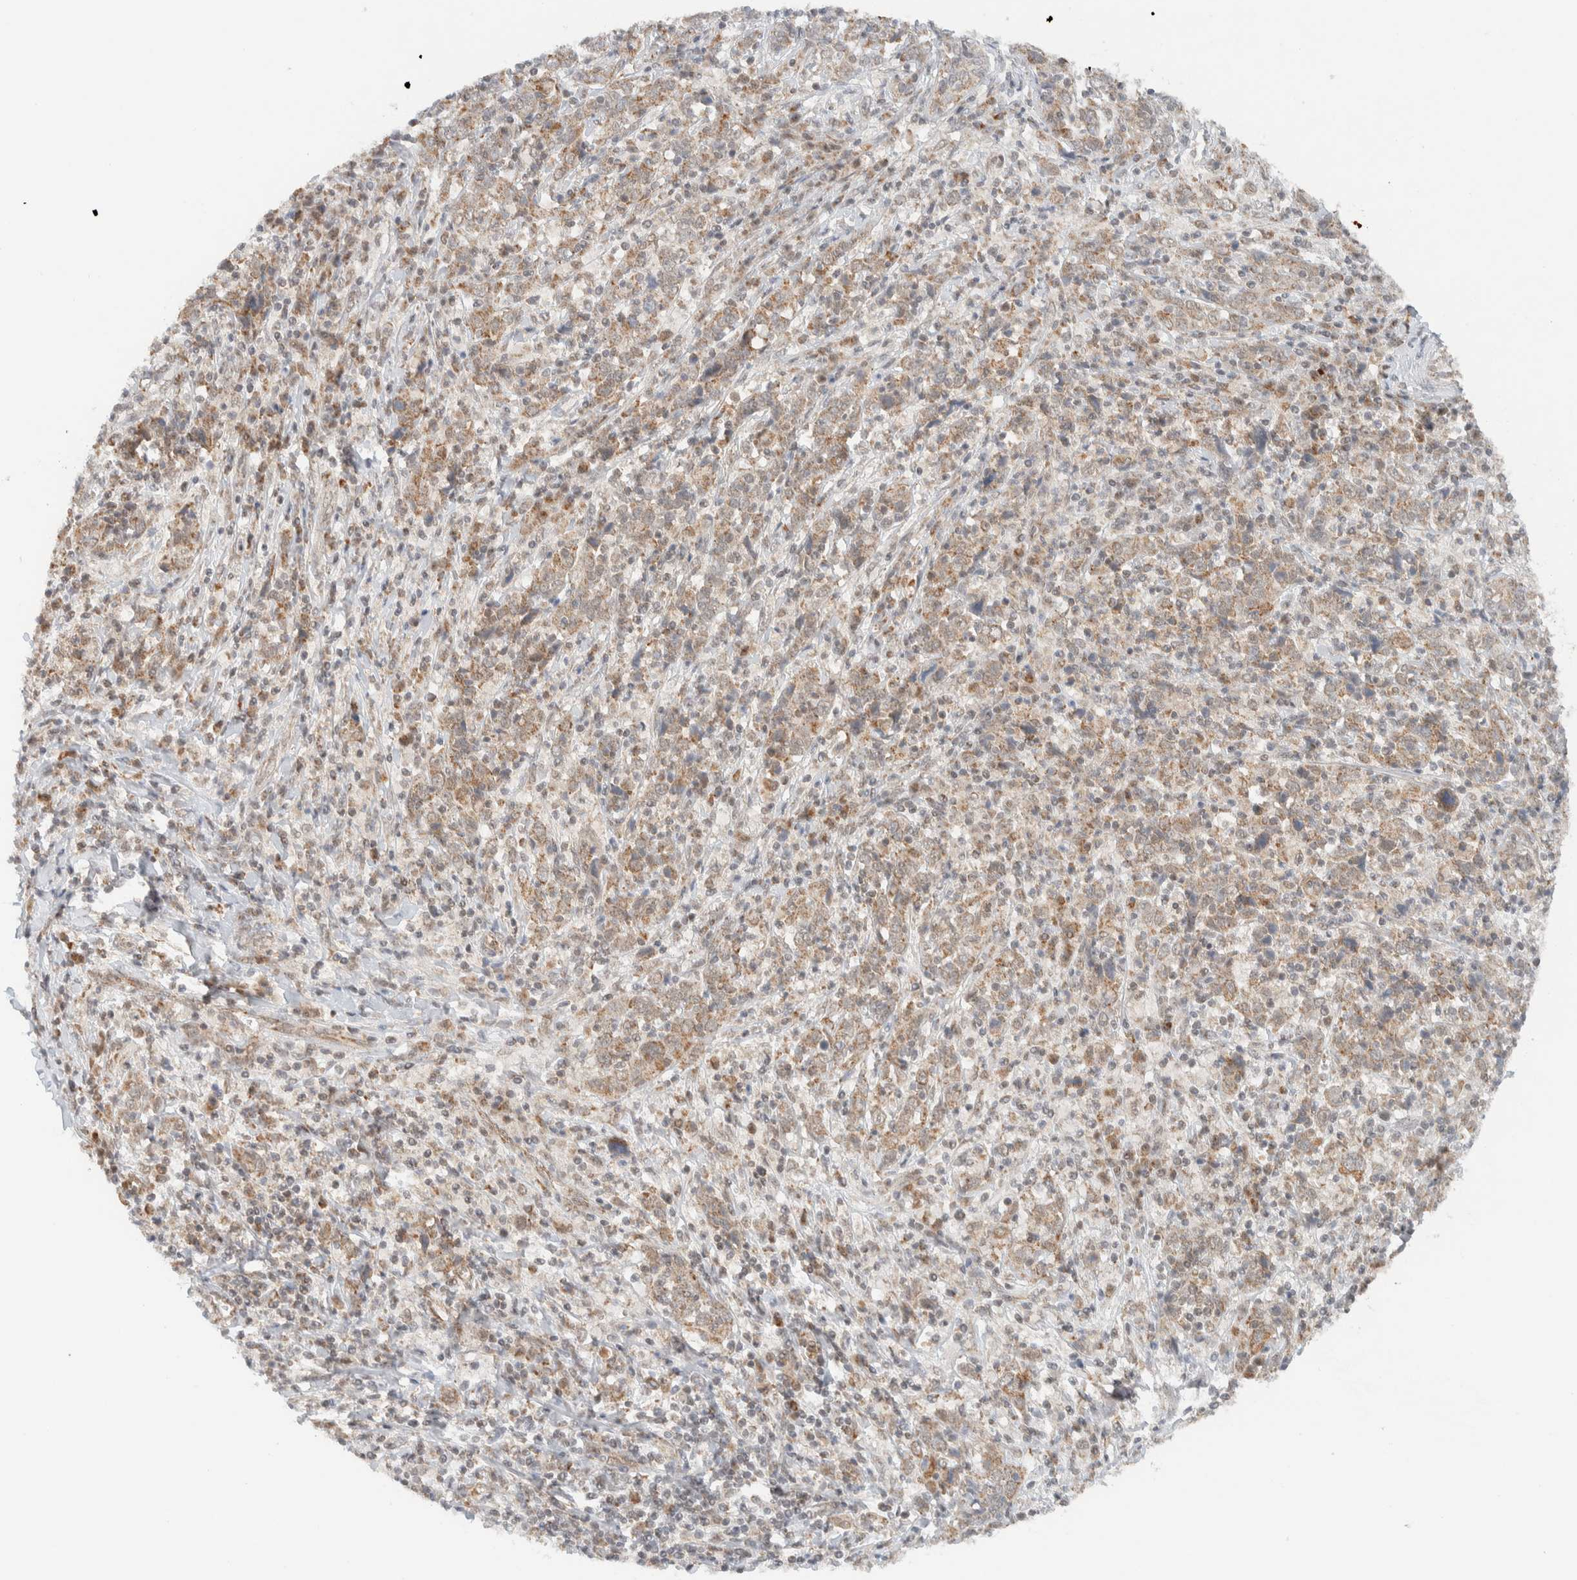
{"staining": {"intensity": "weak", "quantity": ">75%", "location": "cytoplasmic/membranous"}, "tissue": "cervical cancer", "cell_type": "Tumor cells", "image_type": "cancer", "snomed": [{"axis": "morphology", "description": "Squamous cell carcinoma, NOS"}, {"axis": "topography", "description": "Cervix"}], "caption": "Immunohistochemical staining of squamous cell carcinoma (cervical) demonstrates low levels of weak cytoplasmic/membranous protein staining in about >75% of tumor cells. Nuclei are stained in blue.", "gene": "MRPL41", "patient": {"sex": "female", "age": 46}}